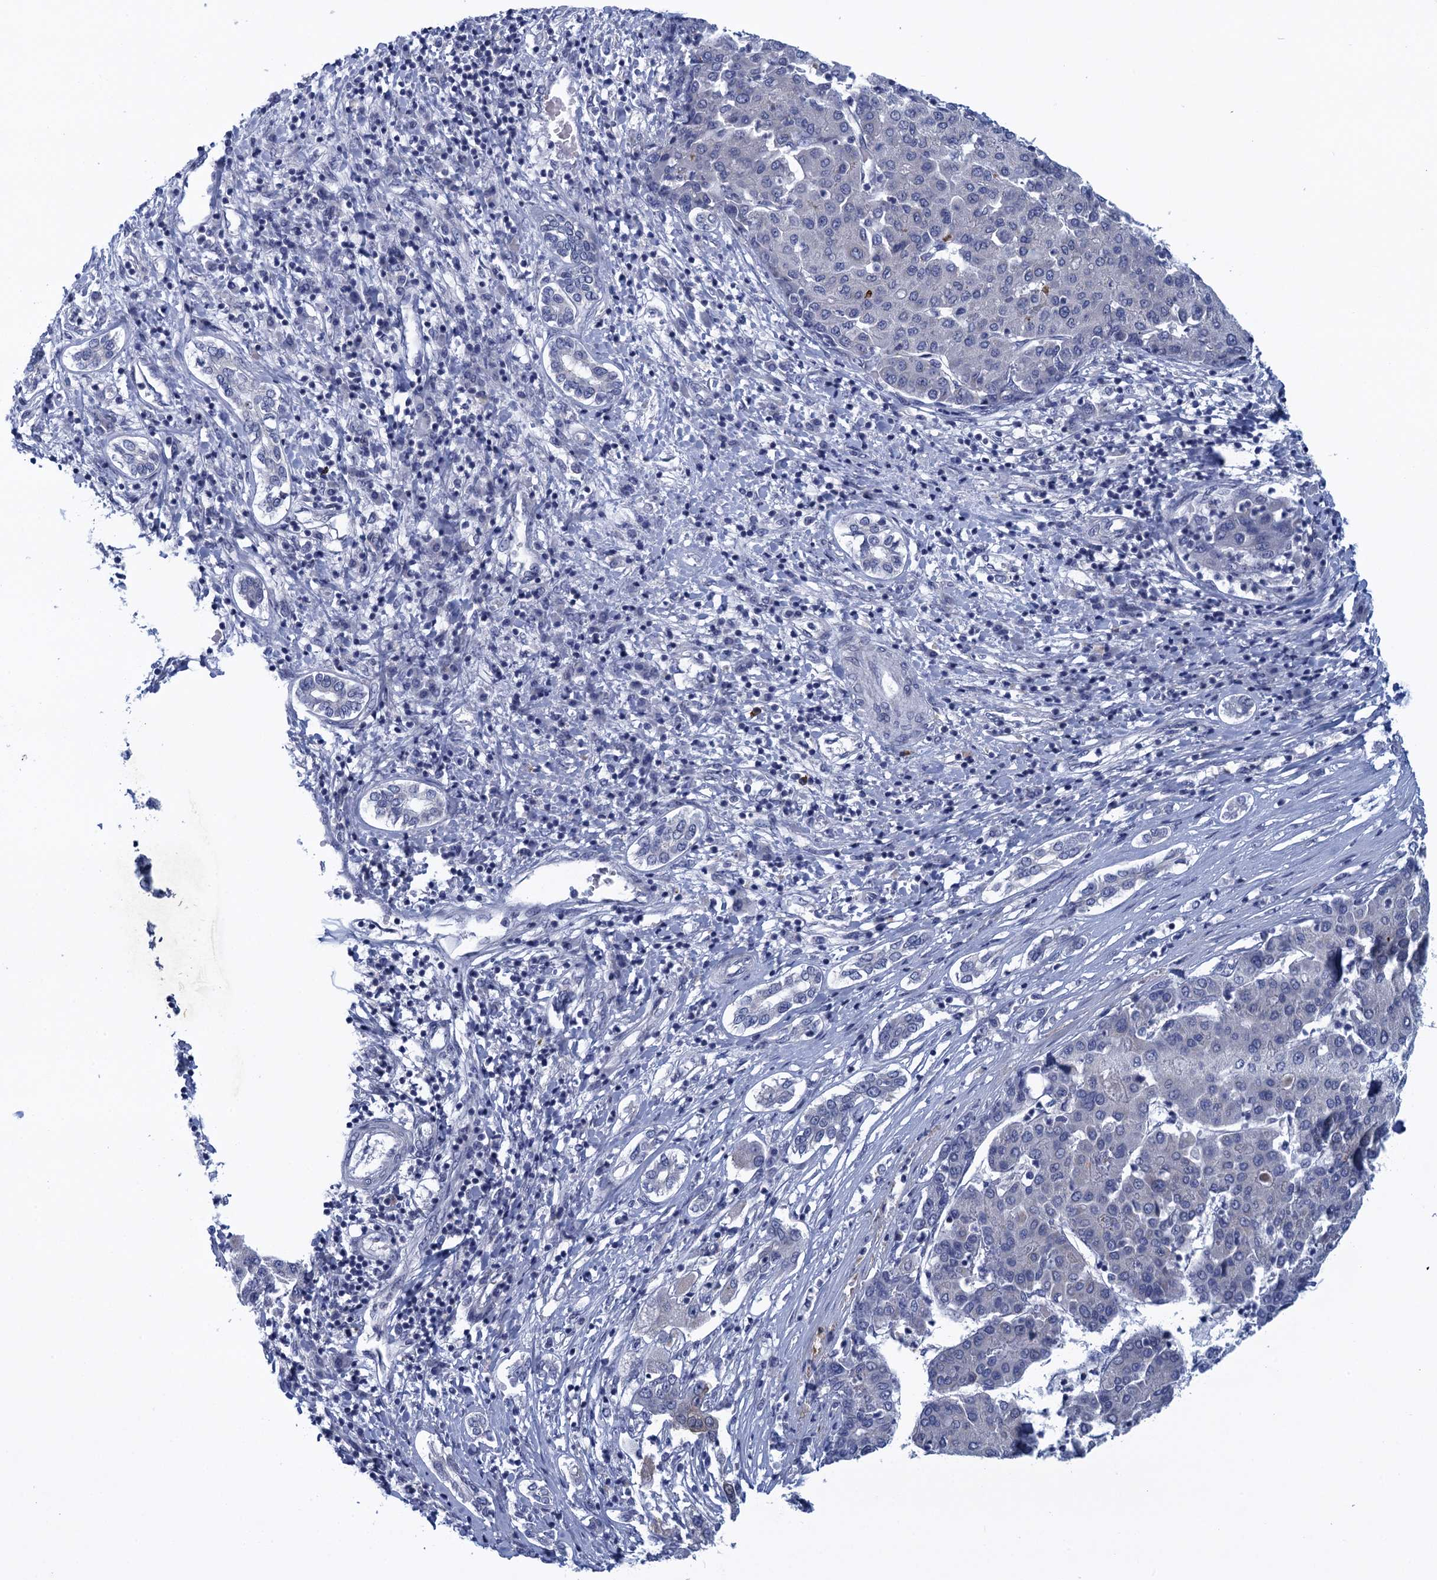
{"staining": {"intensity": "negative", "quantity": "none", "location": "none"}, "tissue": "liver cancer", "cell_type": "Tumor cells", "image_type": "cancer", "snomed": [{"axis": "morphology", "description": "Carcinoma, Hepatocellular, NOS"}, {"axis": "topography", "description": "Liver"}], "caption": "Immunohistochemistry (IHC) image of liver hepatocellular carcinoma stained for a protein (brown), which demonstrates no positivity in tumor cells.", "gene": "SCEL", "patient": {"sex": "male", "age": 65}}